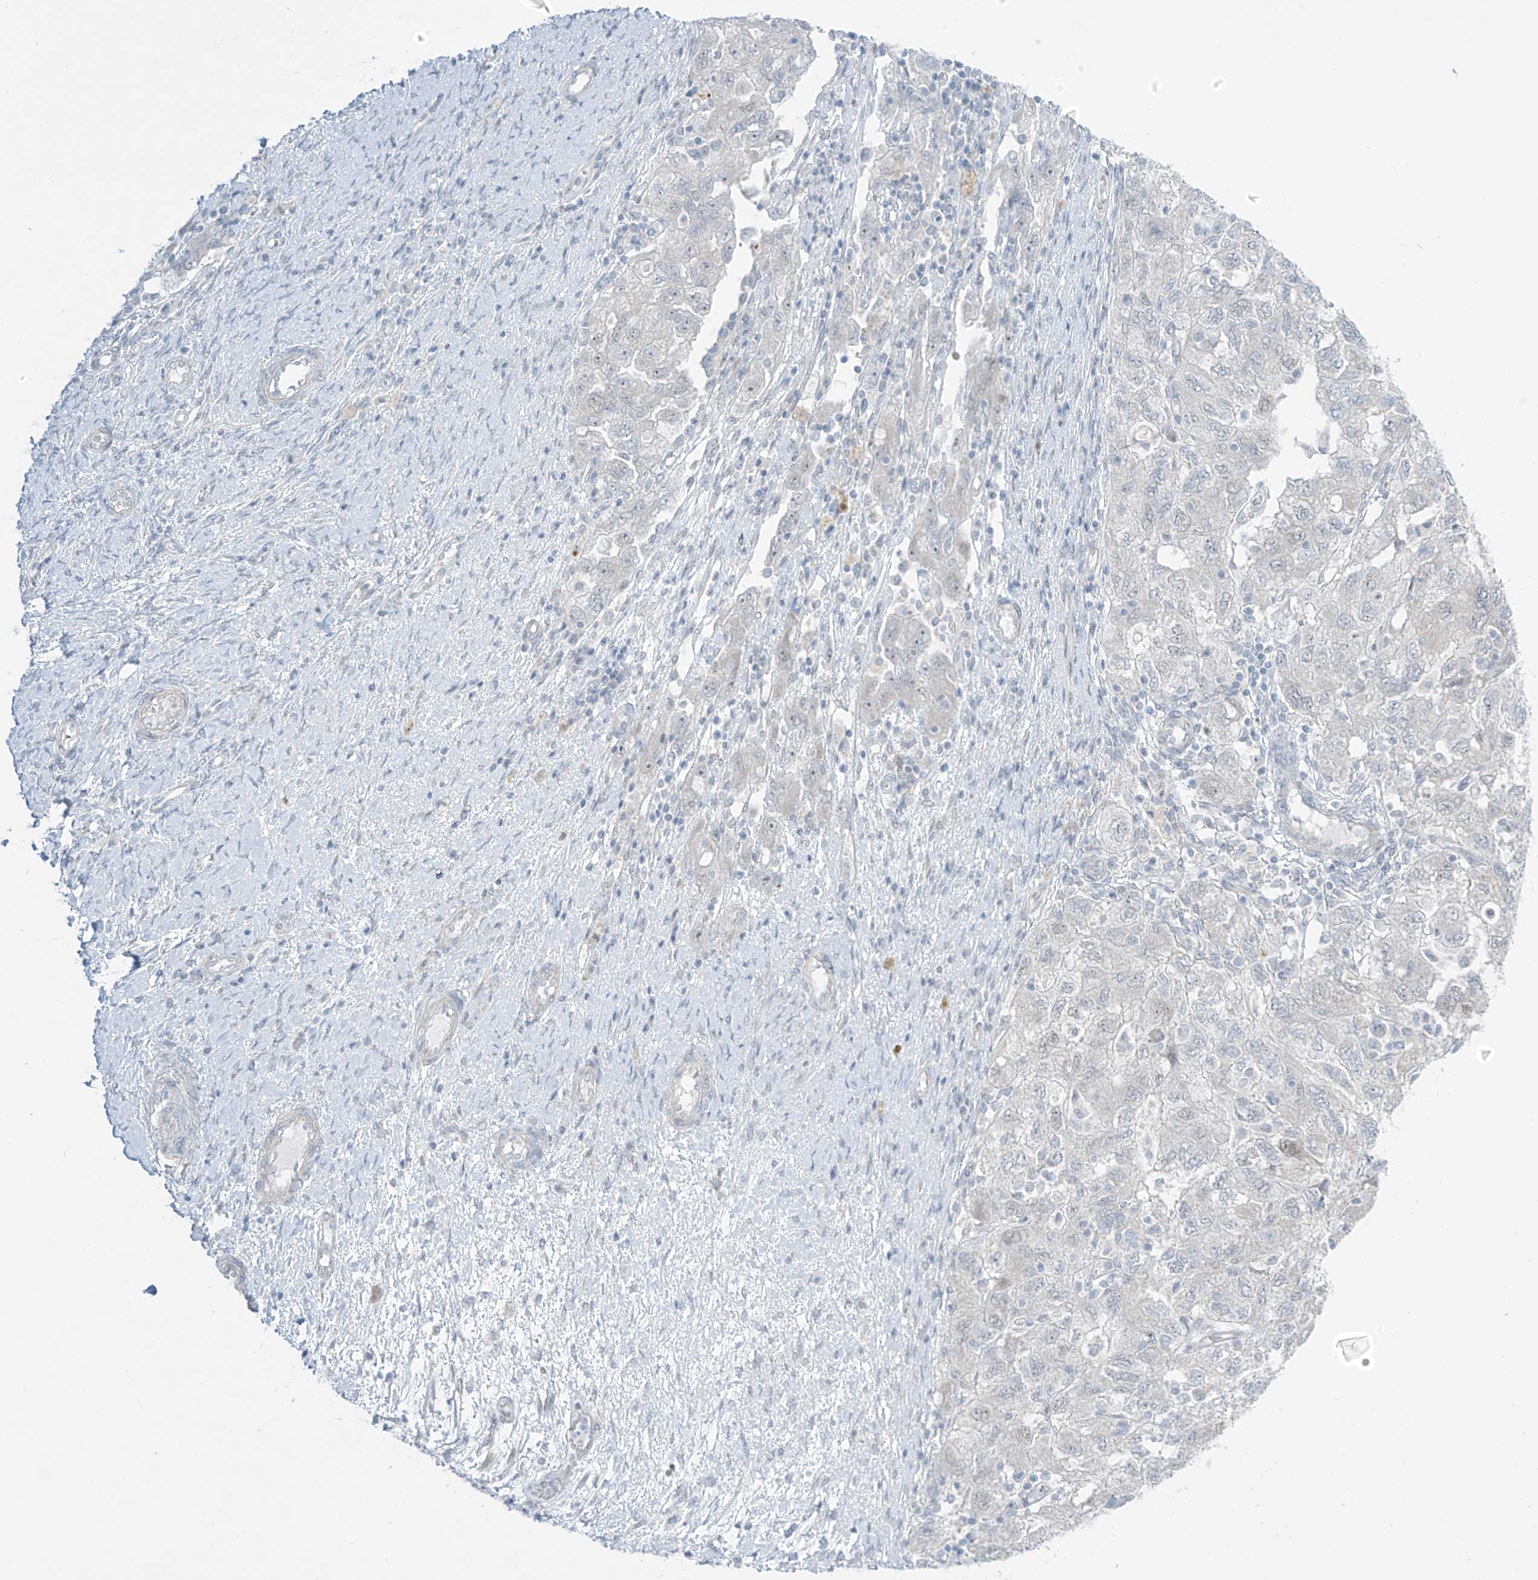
{"staining": {"intensity": "negative", "quantity": "none", "location": "none"}, "tissue": "ovarian cancer", "cell_type": "Tumor cells", "image_type": "cancer", "snomed": [{"axis": "morphology", "description": "Carcinoma, NOS"}, {"axis": "morphology", "description": "Cystadenocarcinoma, serous, NOS"}, {"axis": "topography", "description": "Ovary"}], "caption": "Immunohistochemistry (IHC) photomicrograph of ovarian carcinoma stained for a protein (brown), which reveals no staining in tumor cells.", "gene": "ASPRV1", "patient": {"sex": "female", "age": 69}}